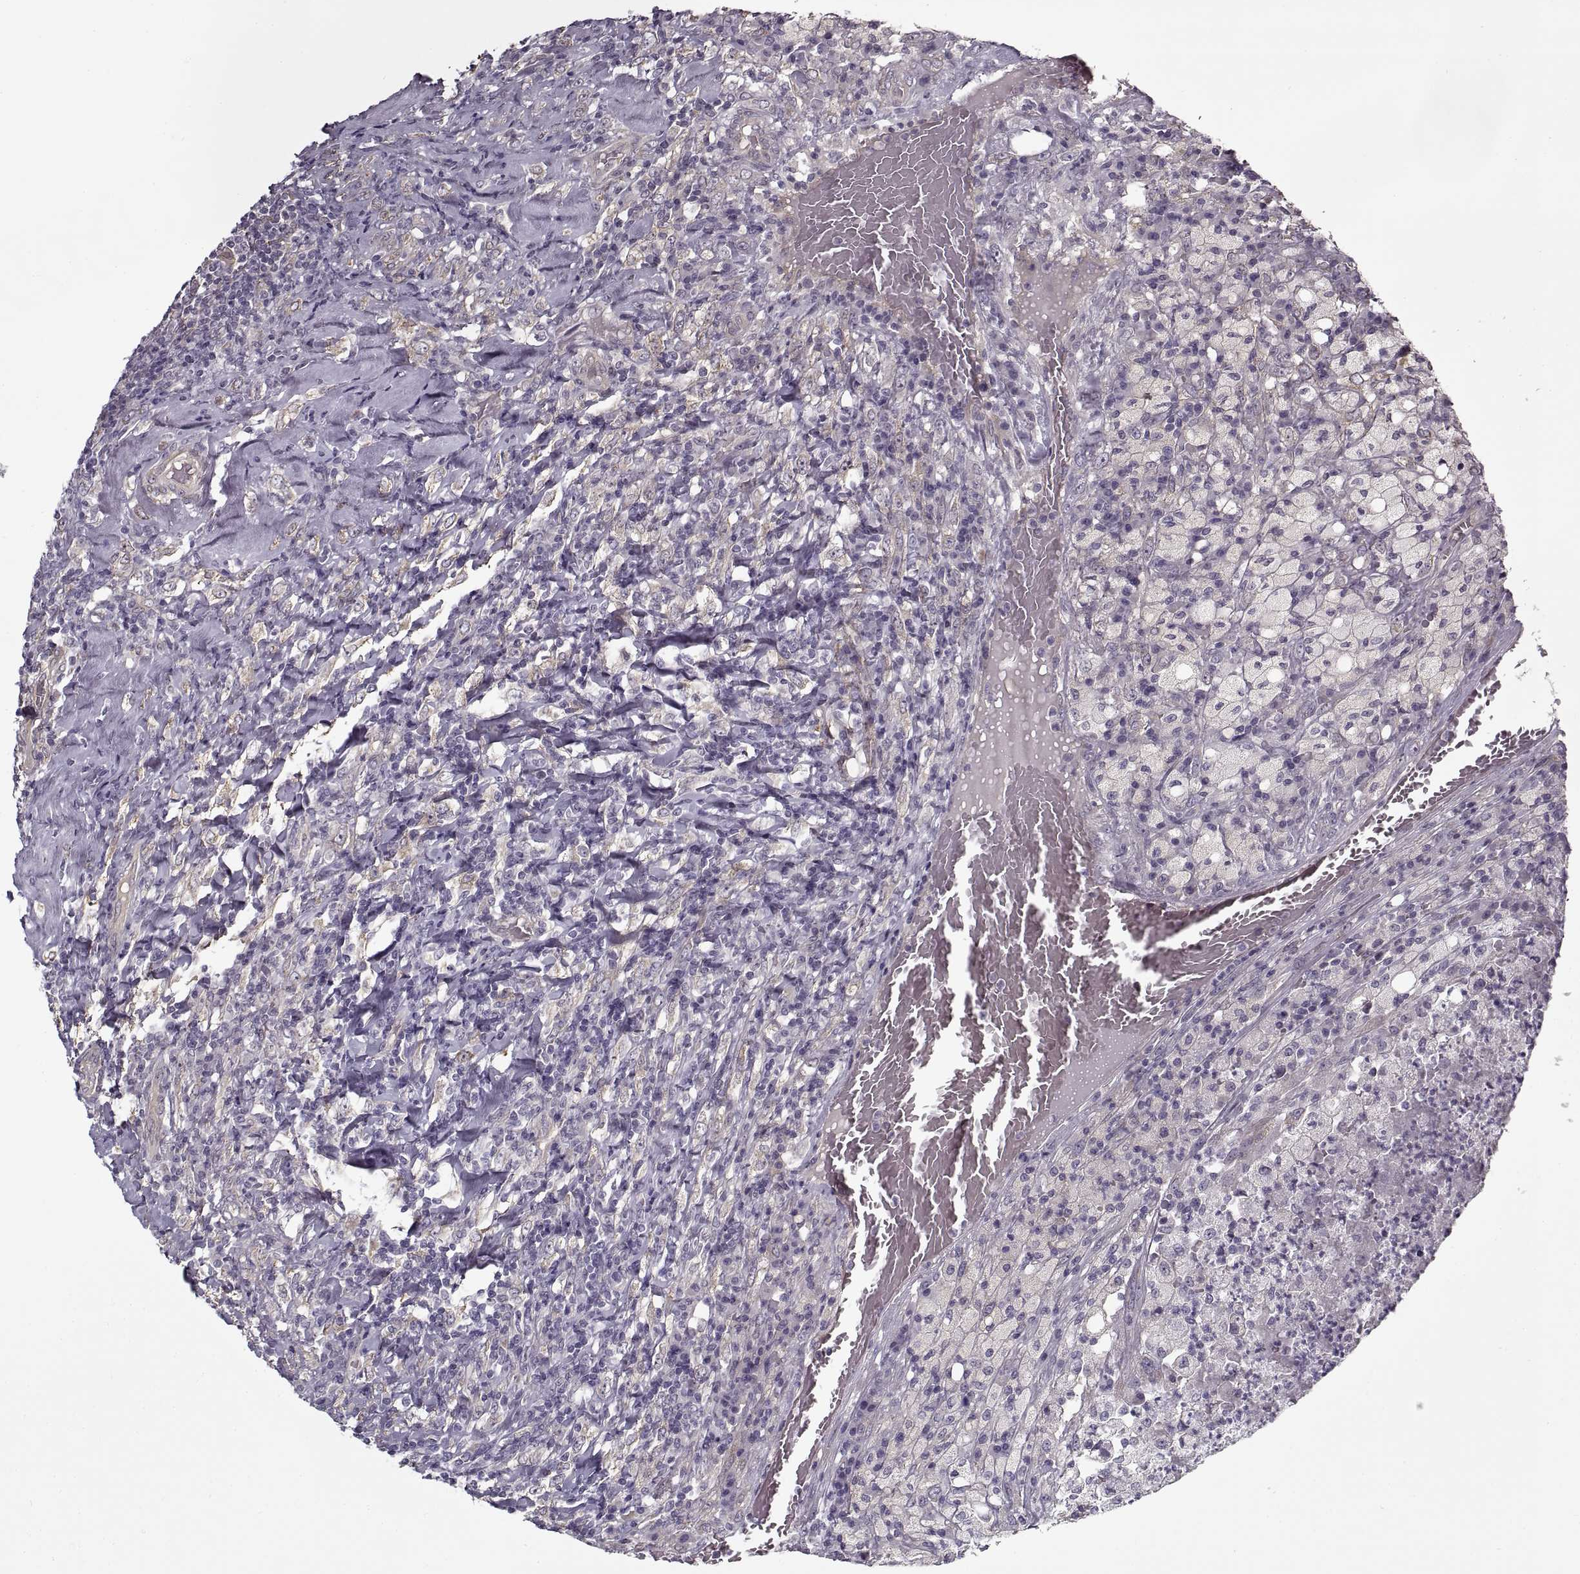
{"staining": {"intensity": "negative", "quantity": "none", "location": "none"}, "tissue": "testis cancer", "cell_type": "Tumor cells", "image_type": "cancer", "snomed": [{"axis": "morphology", "description": "Necrosis, NOS"}, {"axis": "morphology", "description": "Carcinoma, Embryonal, NOS"}, {"axis": "topography", "description": "Testis"}], "caption": "Tumor cells are negative for brown protein staining in testis embryonal carcinoma. (DAB immunohistochemistry (IHC), high magnification).", "gene": "LAMB2", "patient": {"sex": "male", "age": 19}}